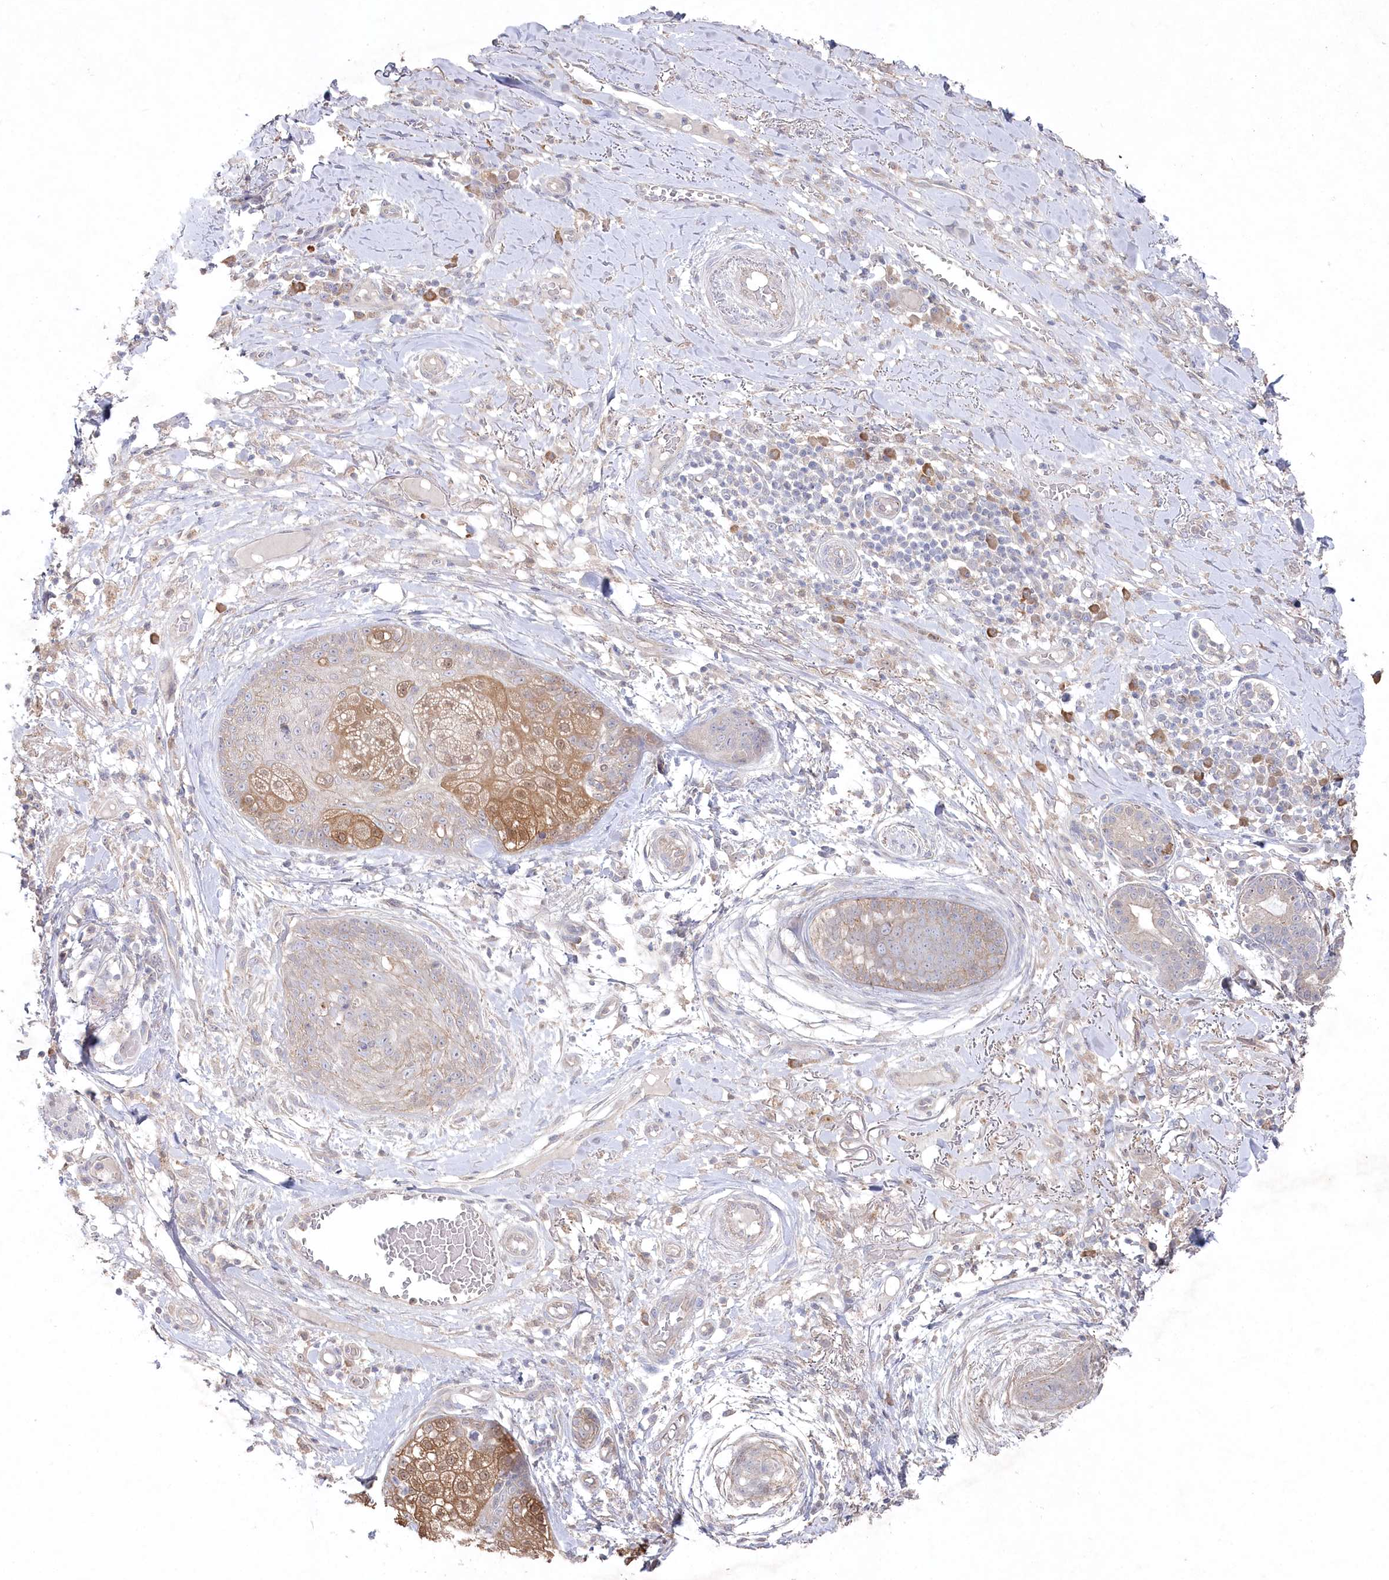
{"staining": {"intensity": "moderate", "quantity": "<25%", "location": "cytoplasmic/membranous"}, "tissue": "skin cancer", "cell_type": "Tumor cells", "image_type": "cancer", "snomed": [{"axis": "morphology", "description": "Squamous cell carcinoma, NOS"}, {"axis": "topography", "description": "Skin"}], "caption": "Immunohistochemical staining of human skin cancer (squamous cell carcinoma) exhibits low levels of moderate cytoplasmic/membranous protein positivity in approximately <25% of tumor cells.", "gene": "TGFBRAP1", "patient": {"sex": "female", "age": 88}}